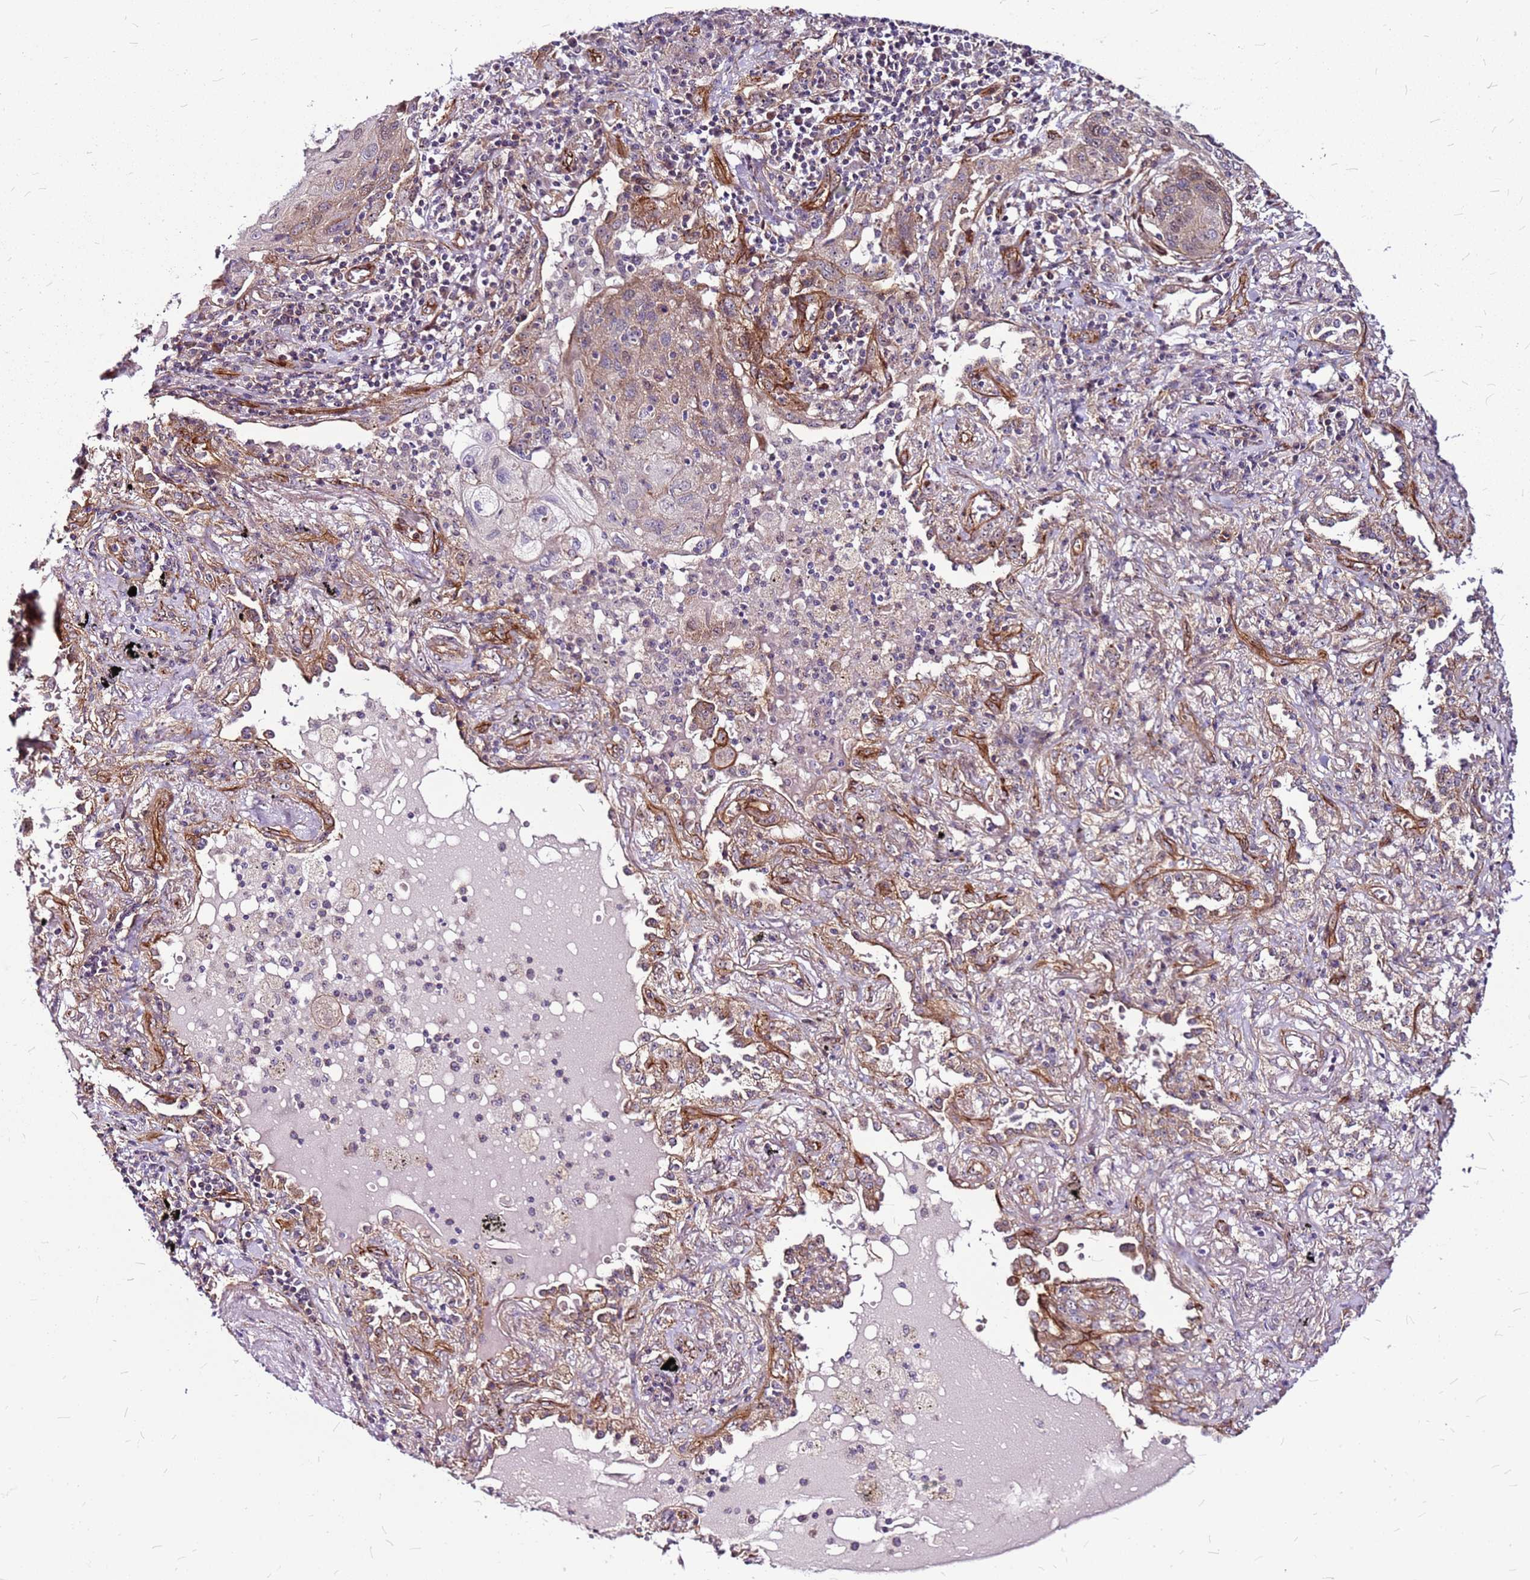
{"staining": {"intensity": "weak", "quantity": "25%-75%", "location": "cytoplasmic/membranous"}, "tissue": "lung cancer", "cell_type": "Tumor cells", "image_type": "cancer", "snomed": [{"axis": "morphology", "description": "Squamous cell carcinoma, NOS"}, {"axis": "topography", "description": "Lung"}], "caption": "Lung squamous cell carcinoma tissue demonstrates weak cytoplasmic/membranous positivity in about 25%-75% of tumor cells, visualized by immunohistochemistry.", "gene": "TOPAZ1", "patient": {"sex": "female", "age": 63}}